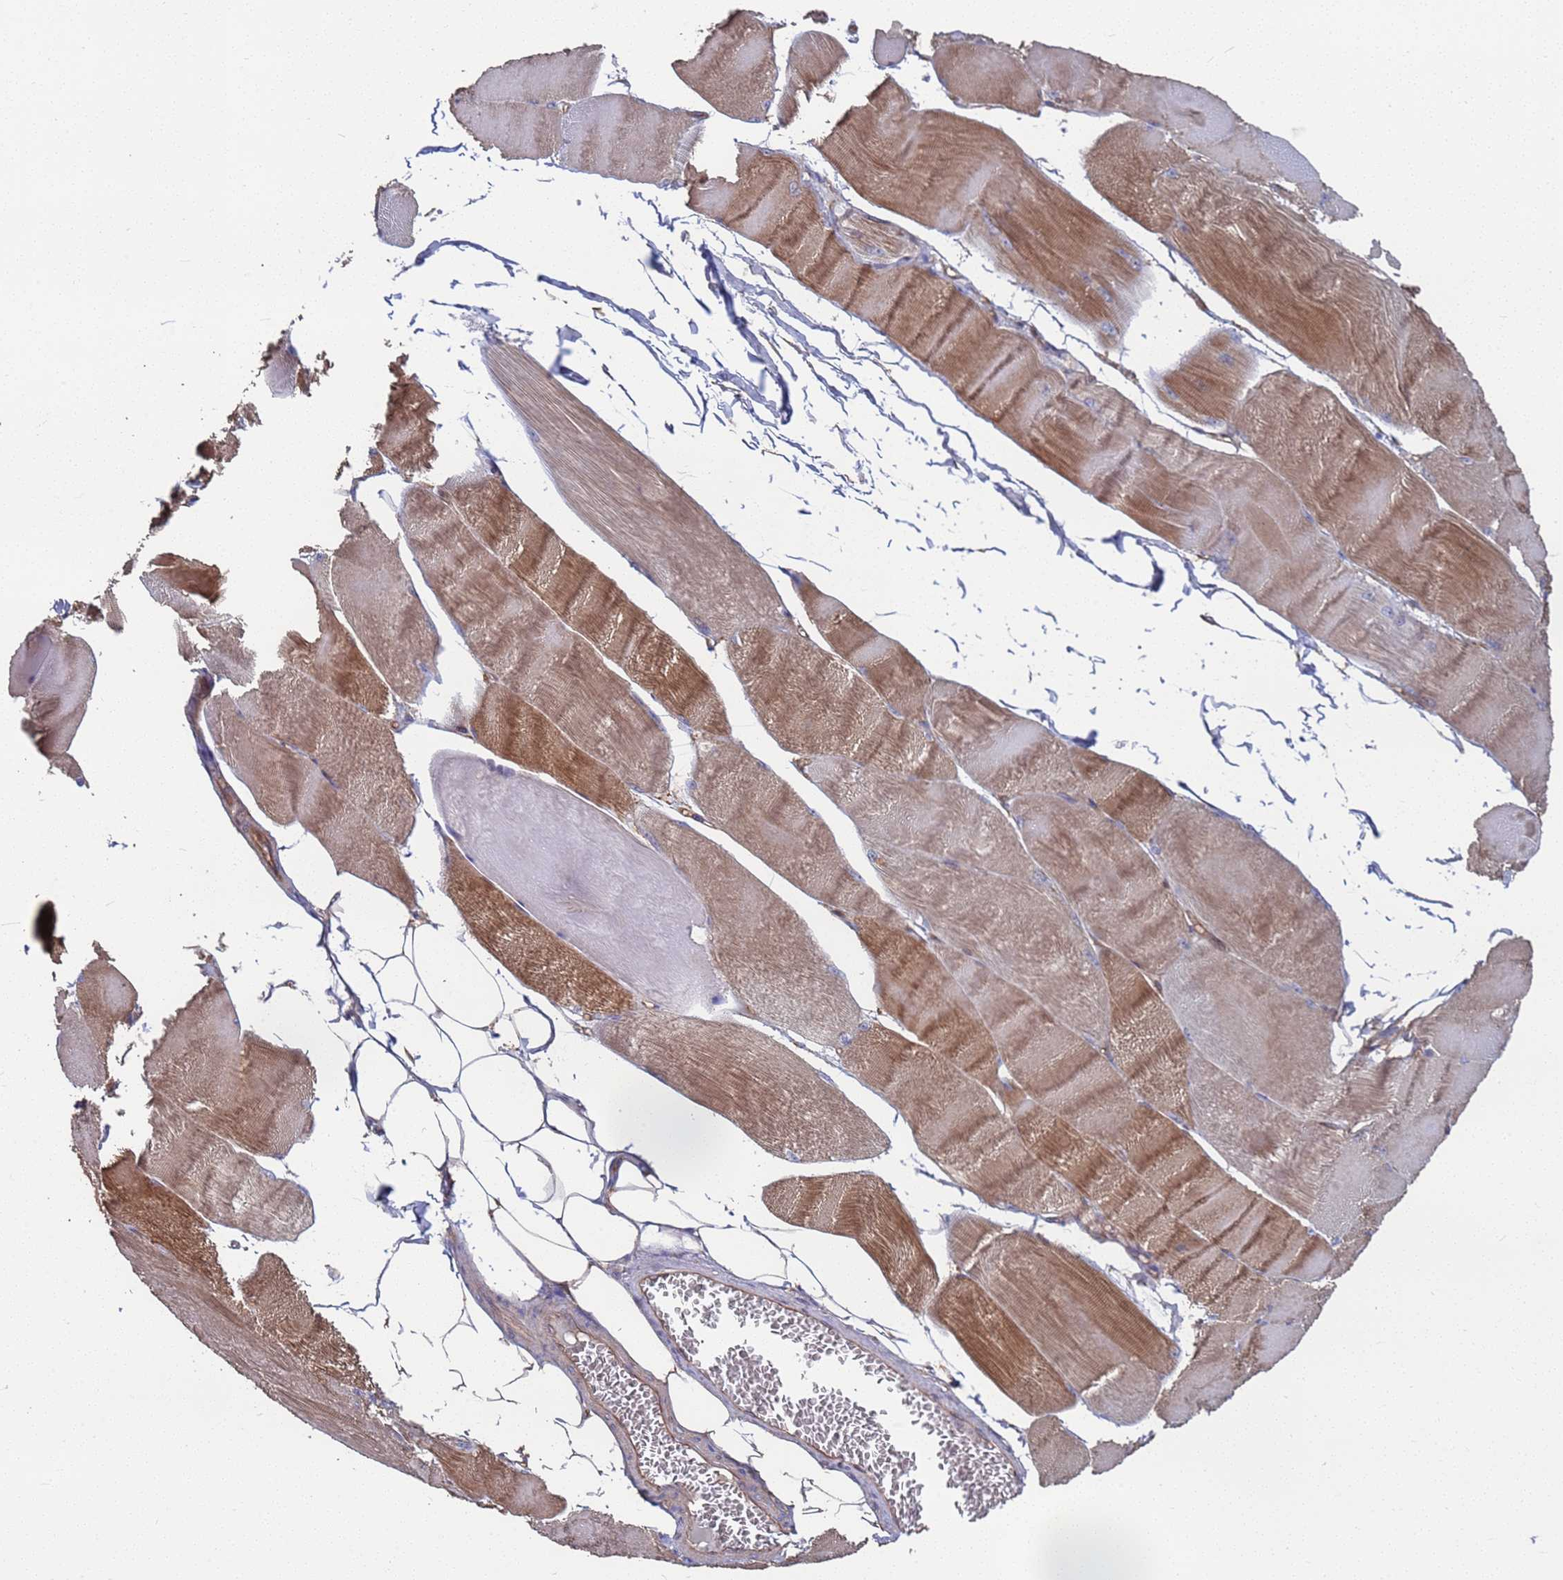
{"staining": {"intensity": "strong", "quantity": "25%-75%", "location": "cytoplasmic/membranous"}, "tissue": "skeletal muscle", "cell_type": "Myocytes", "image_type": "normal", "snomed": [{"axis": "morphology", "description": "Normal tissue, NOS"}, {"axis": "morphology", "description": "Basal cell carcinoma"}, {"axis": "topography", "description": "Skeletal muscle"}], "caption": "IHC photomicrograph of benign skeletal muscle stained for a protein (brown), which reveals high levels of strong cytoplasmic/membranous staining in approximately 25%-75% of myocytes.", "gene": "NDUFAF6", "patient": {"sex": "female", "age": 64}}